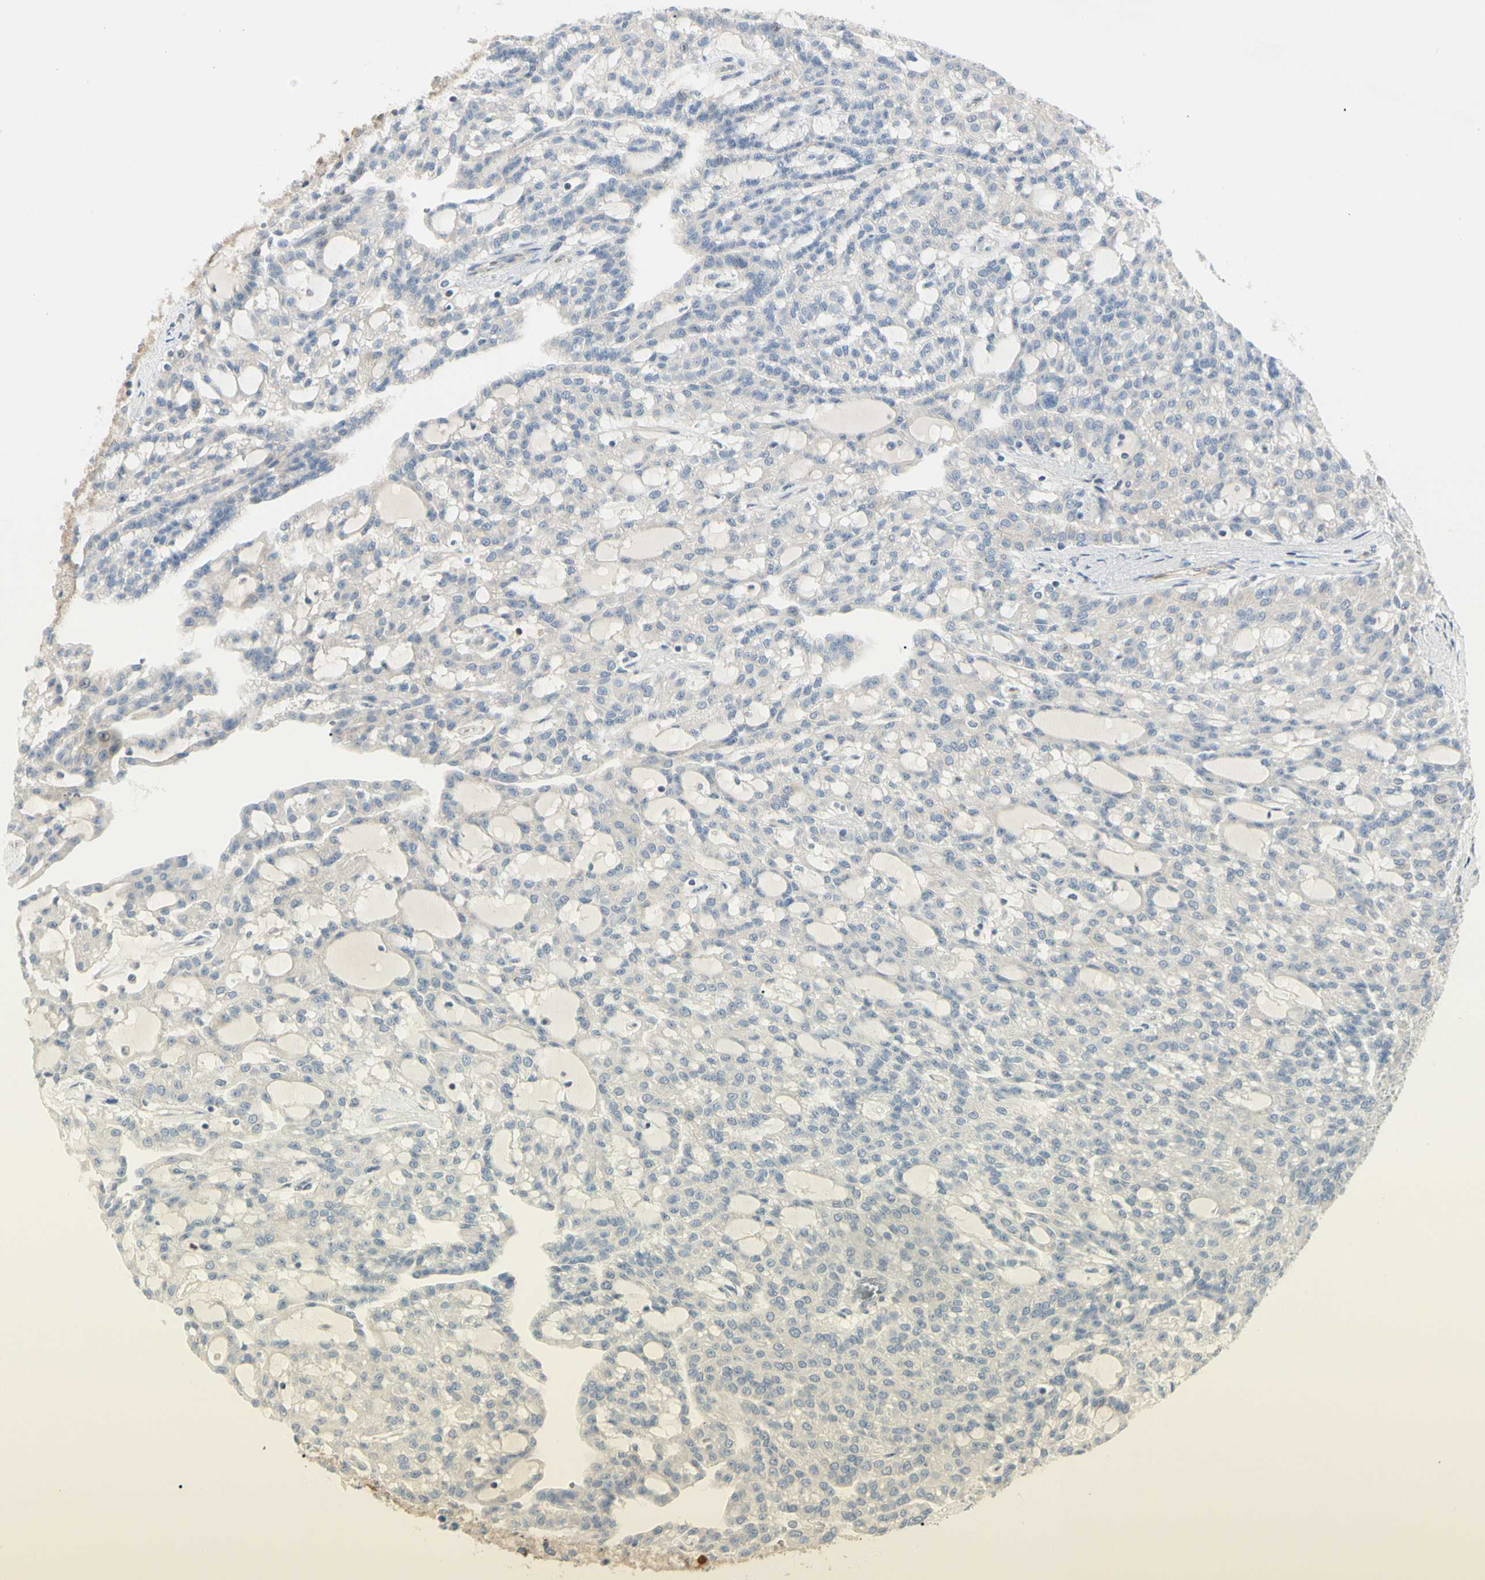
{"staining": {"intensity": "moderate", "quantity": "<25%", "location": "cytoplasmic/membranous"}, "tissue": "renal cancer", "cell_type": "Tumor cells", "image_type": "cancer", "snomed": [{"axis": "morphology", "description": "Adenocarcinoma, NOS"}, {"axis": "topography", "description": "Kidney"}], "caption": "This is an image of immunohistochemistry (IHC) staining of renal adenocarcinoma, which shows moderate positivity in the cytoplasmic/membranous of tumor cells.", "gene": "NFKB2", "patient": {"sex": "male", "age": 63}}